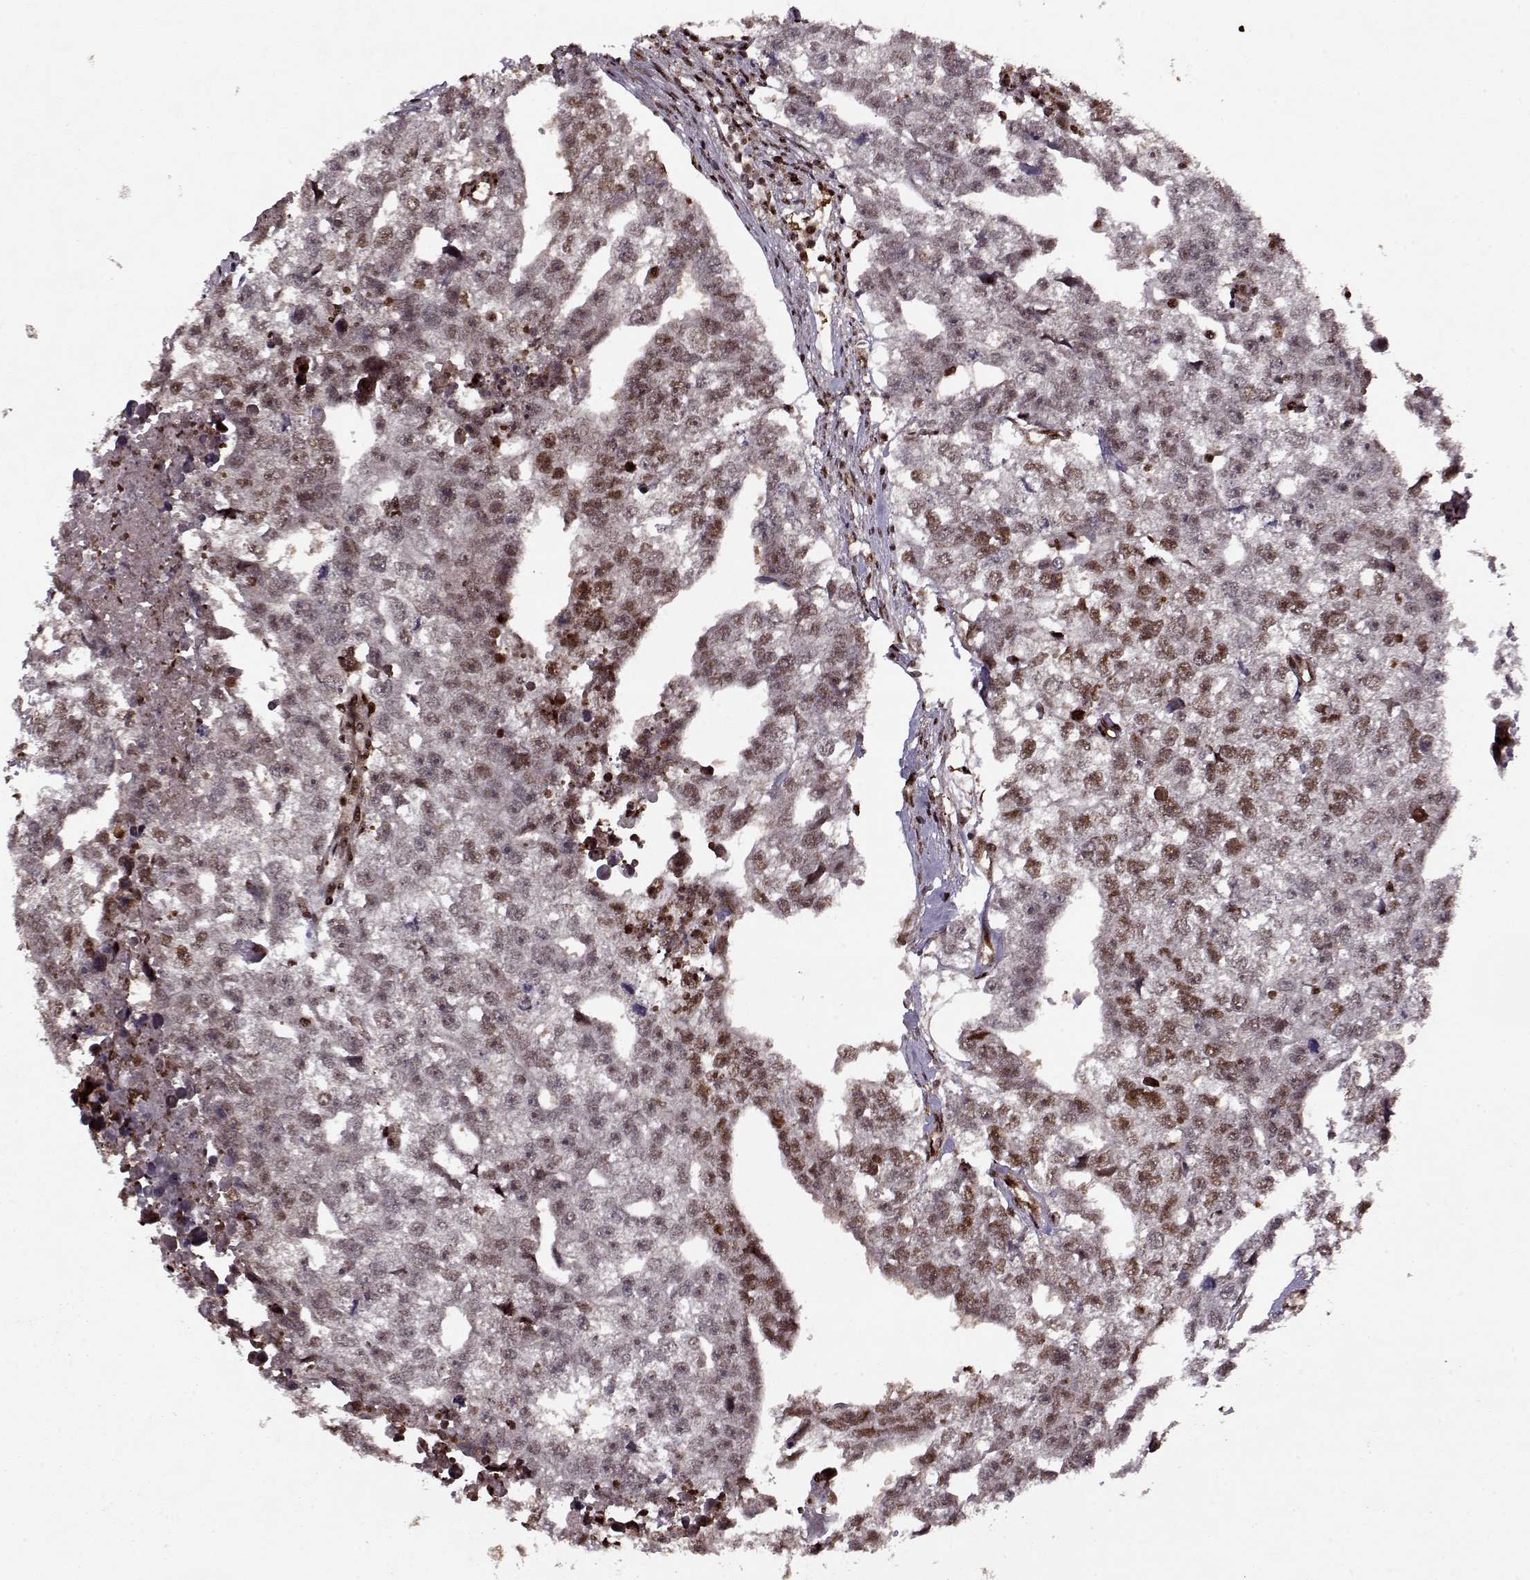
{"staining": {"intensity": "moderate", "quantity": ">75%", "location": "nuclear"}, "tissue": "testis cancer", "cell_type": "Tumor cells", "image_type": "cancer", "snomed": [{"axis": "morphology", "description": "Carcinoma, Embryonal, NOS"}, {"axis": "morphology", "description": "Teratoma, malignant, NOS"}, {"axis": "topography", "description": "Testis"}], "caption": "Protein expression analysis of teratoma (malignant) (testis) demonstrates moderate nuclear expression in approximately >75% of tumor cells.", "gene": "PSMA7", "patient": {"sex": "male", "age": 44}}